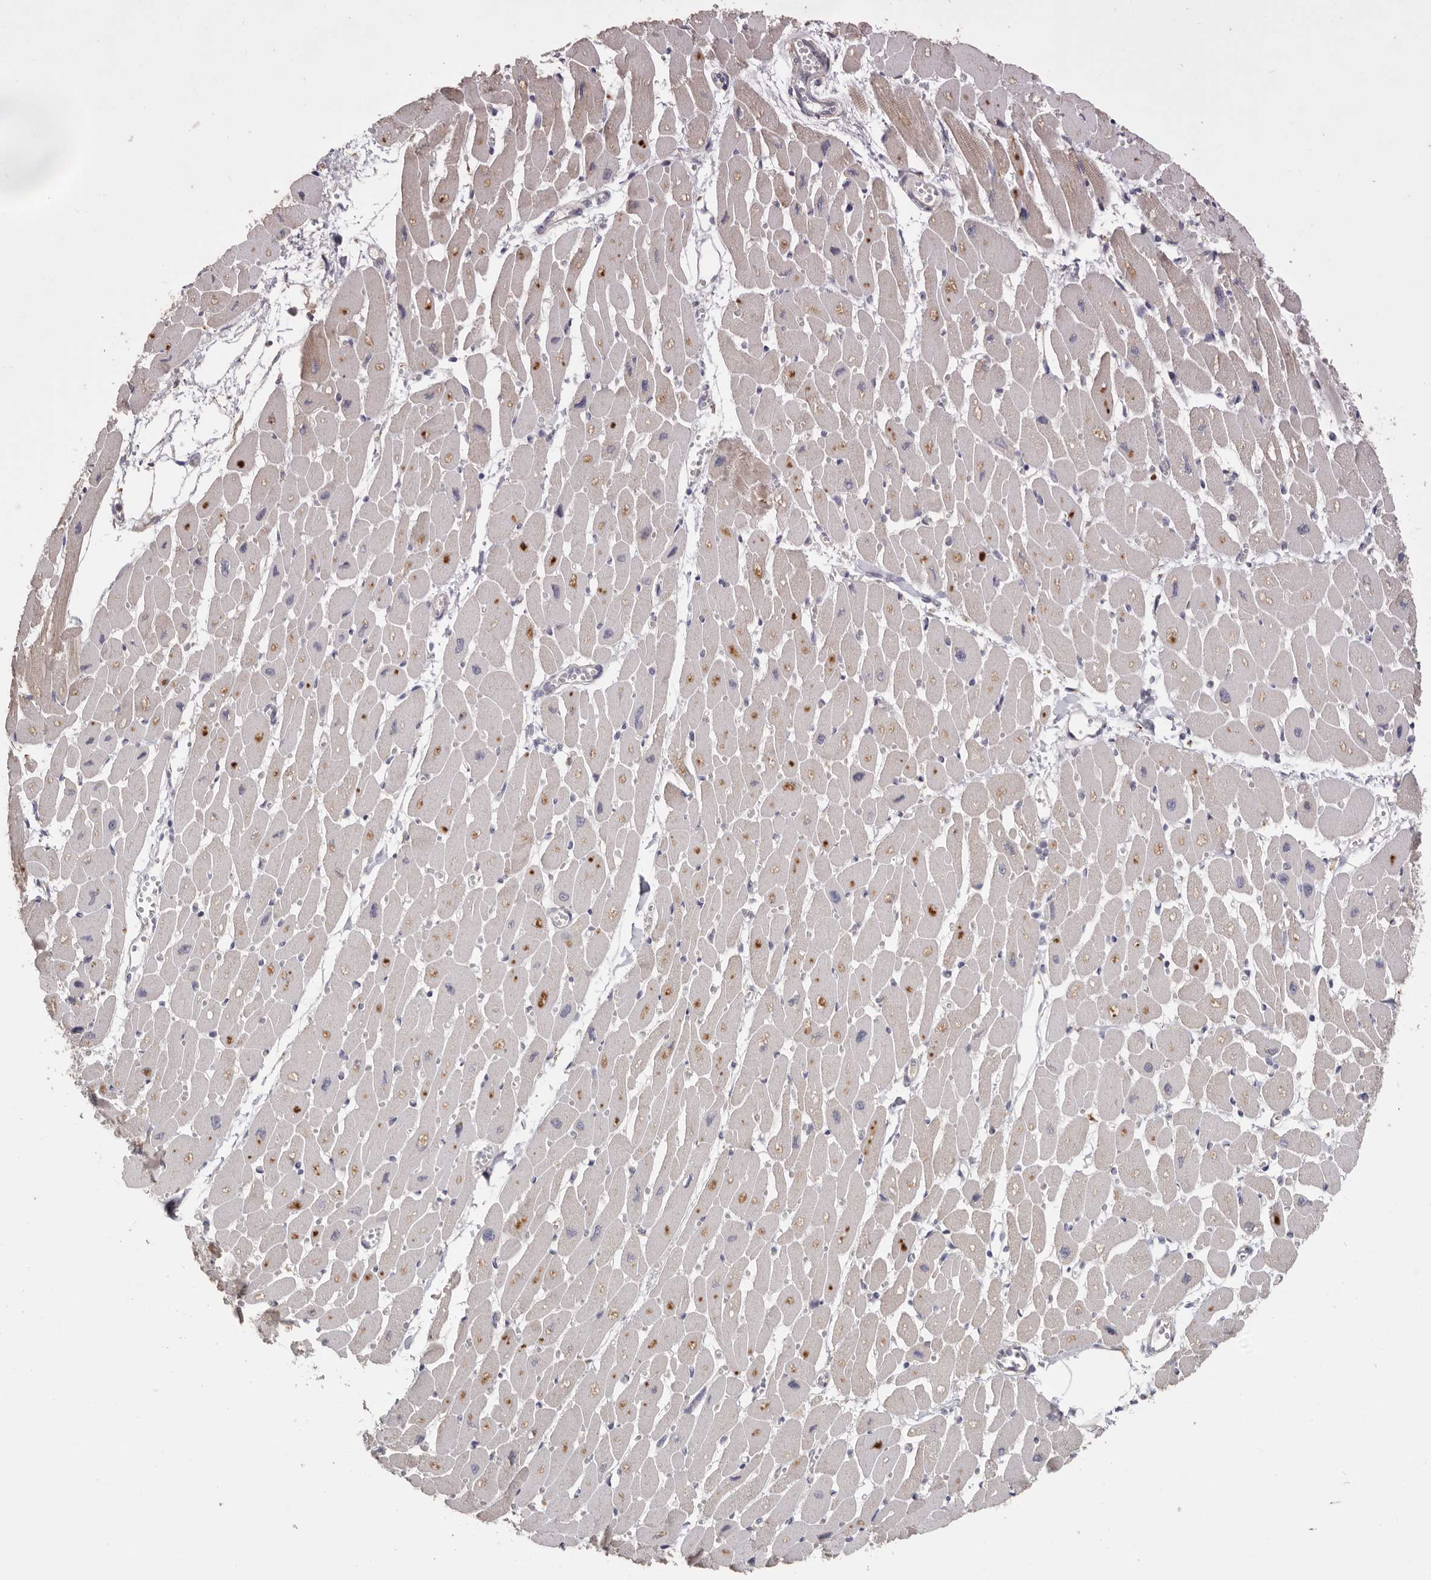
{"staining": {"intensity": "moderate", "quantity": "<25%", "location": "cytoplasmic/membranous"}, "tissue": "heart muscle", "cell_type": "Cardiomyocytes", "image_type": "normal", "snomed": [{"axis": "morphology", "description": "Normal tissue, NOS"}, {"axis": "topography", "description": "Heart"}], "caption": "Immunohistochemistry (IHC) of benign human heart muscle displays low levels of moderate cytoplasmic/membranous expression in about <25% of cardiomyocytes.", "gene": "HCAR2", "patient": {"sex": "female", "age": 54}}